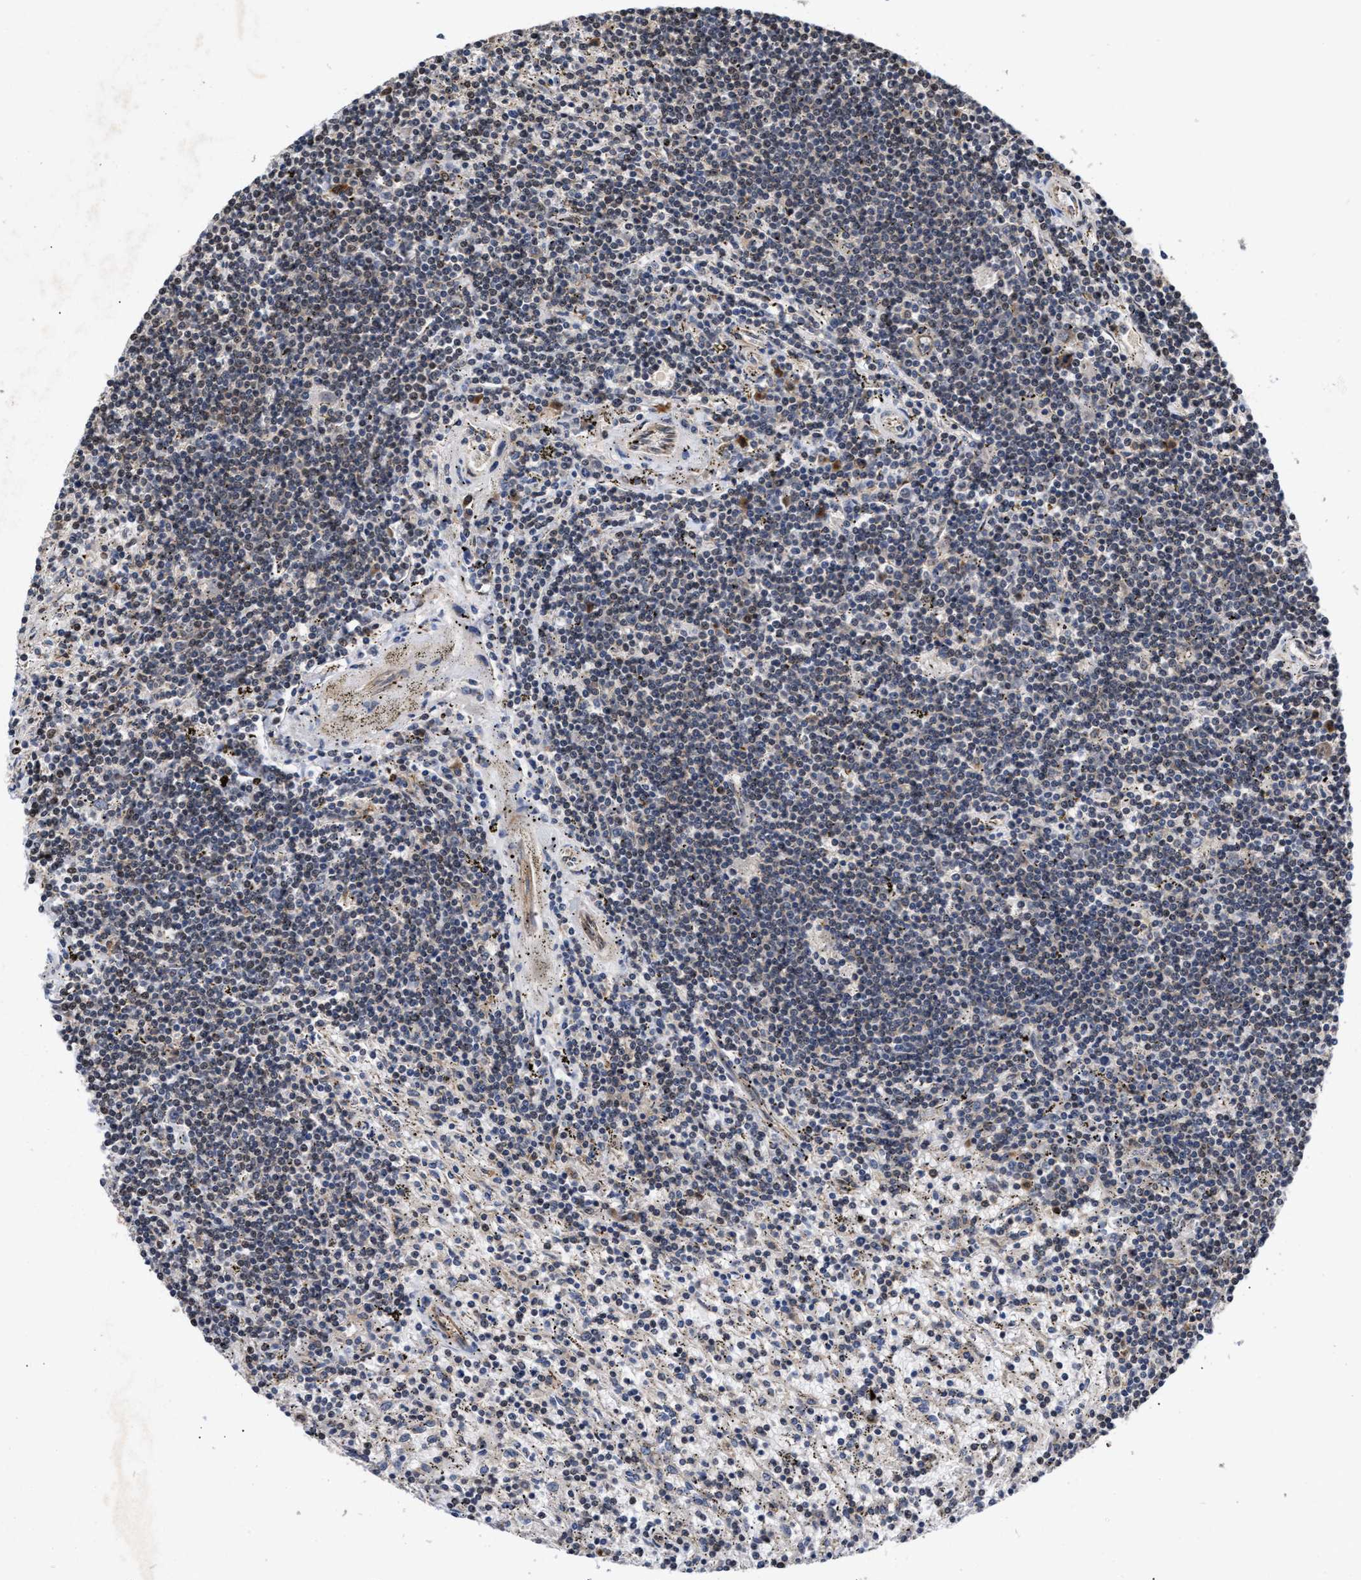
{"staining": {"intensity": "negative", "quantity": "none", "location": "none"}, "tissue": "lymphoma", "cell_type": "Tumor cells", "image_type": "cancer", "snomed": [{"axis": "morphology", "description": "Malignant lymphoma, non-Hodgkin's type, Low grade"}, {"axis": "topography", "description": "Spleen"}], "caption": "Tumor cells are negative for brown protein staining in lymphoma. Brightfield microscopy of immunohistochemistry (IHC) stained with DAB (3,3'-diaminobenzidine) (brown) and hematoxylin (blue), captured at high magnification.", "gene": "CLIP2", "patient": {"sex": "male", "age": 76}}